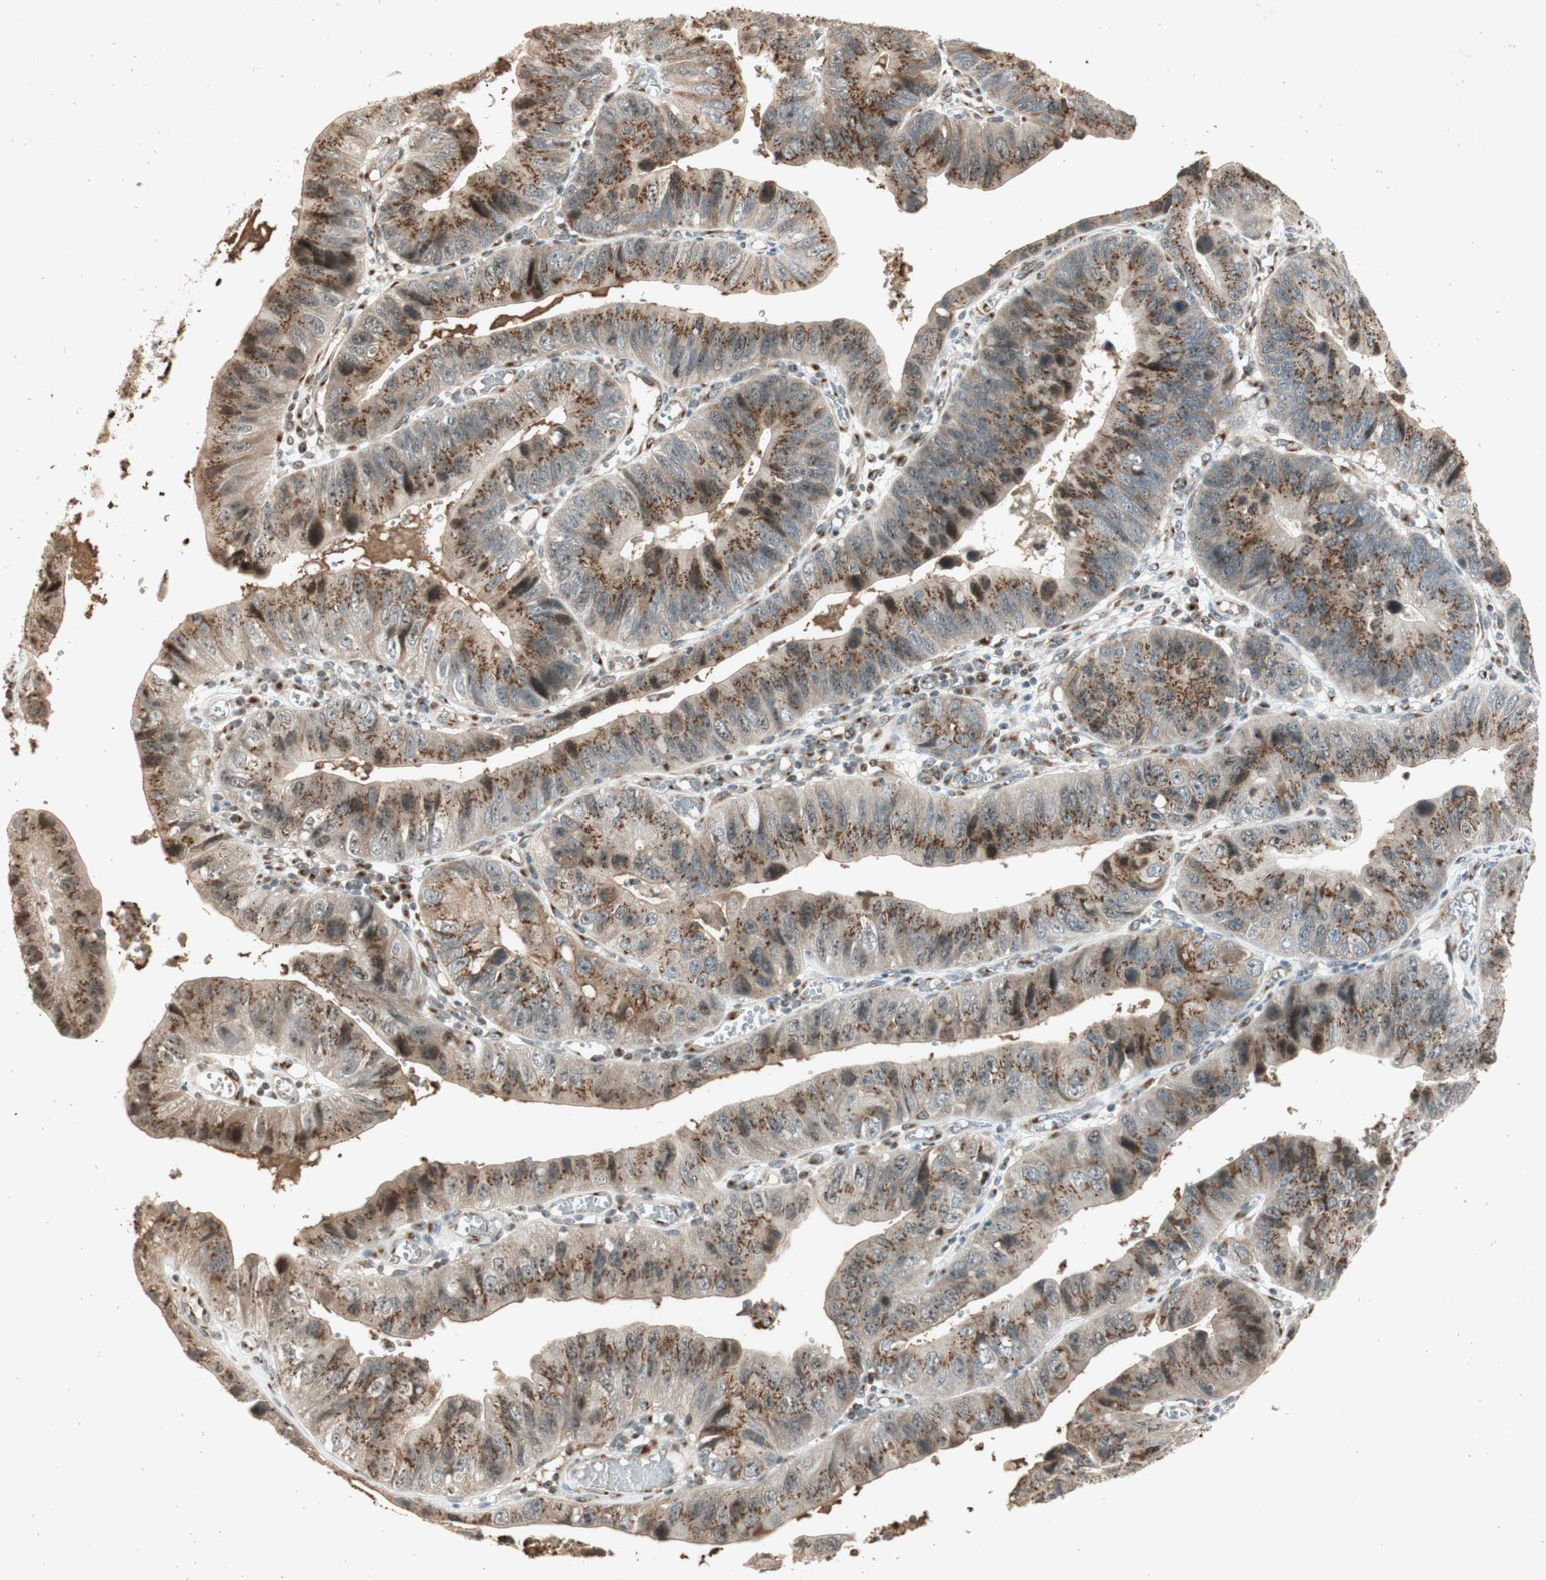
{"staining": {"intensity": "moderate", "quantity": ">75%", "location": "cytoplasmic/membranous"}, "tissue": "stomach cancer", "cell_type": "Tumor cells", "image_type": "cancer", "snomed": [{"axis": "morphology", "description": "Adenocarcinoma, NOS"}, {"axis": "topography", "description": "Stomach"}], "caption": "Immunohistochemical staining of stomach adenocarcinoma demonstrates moderate cytoplasmic/membranous protein expression in about >75% of tumor cells.", "gene": "NEO1", "patient": {"sex": "male", "age": 59}}